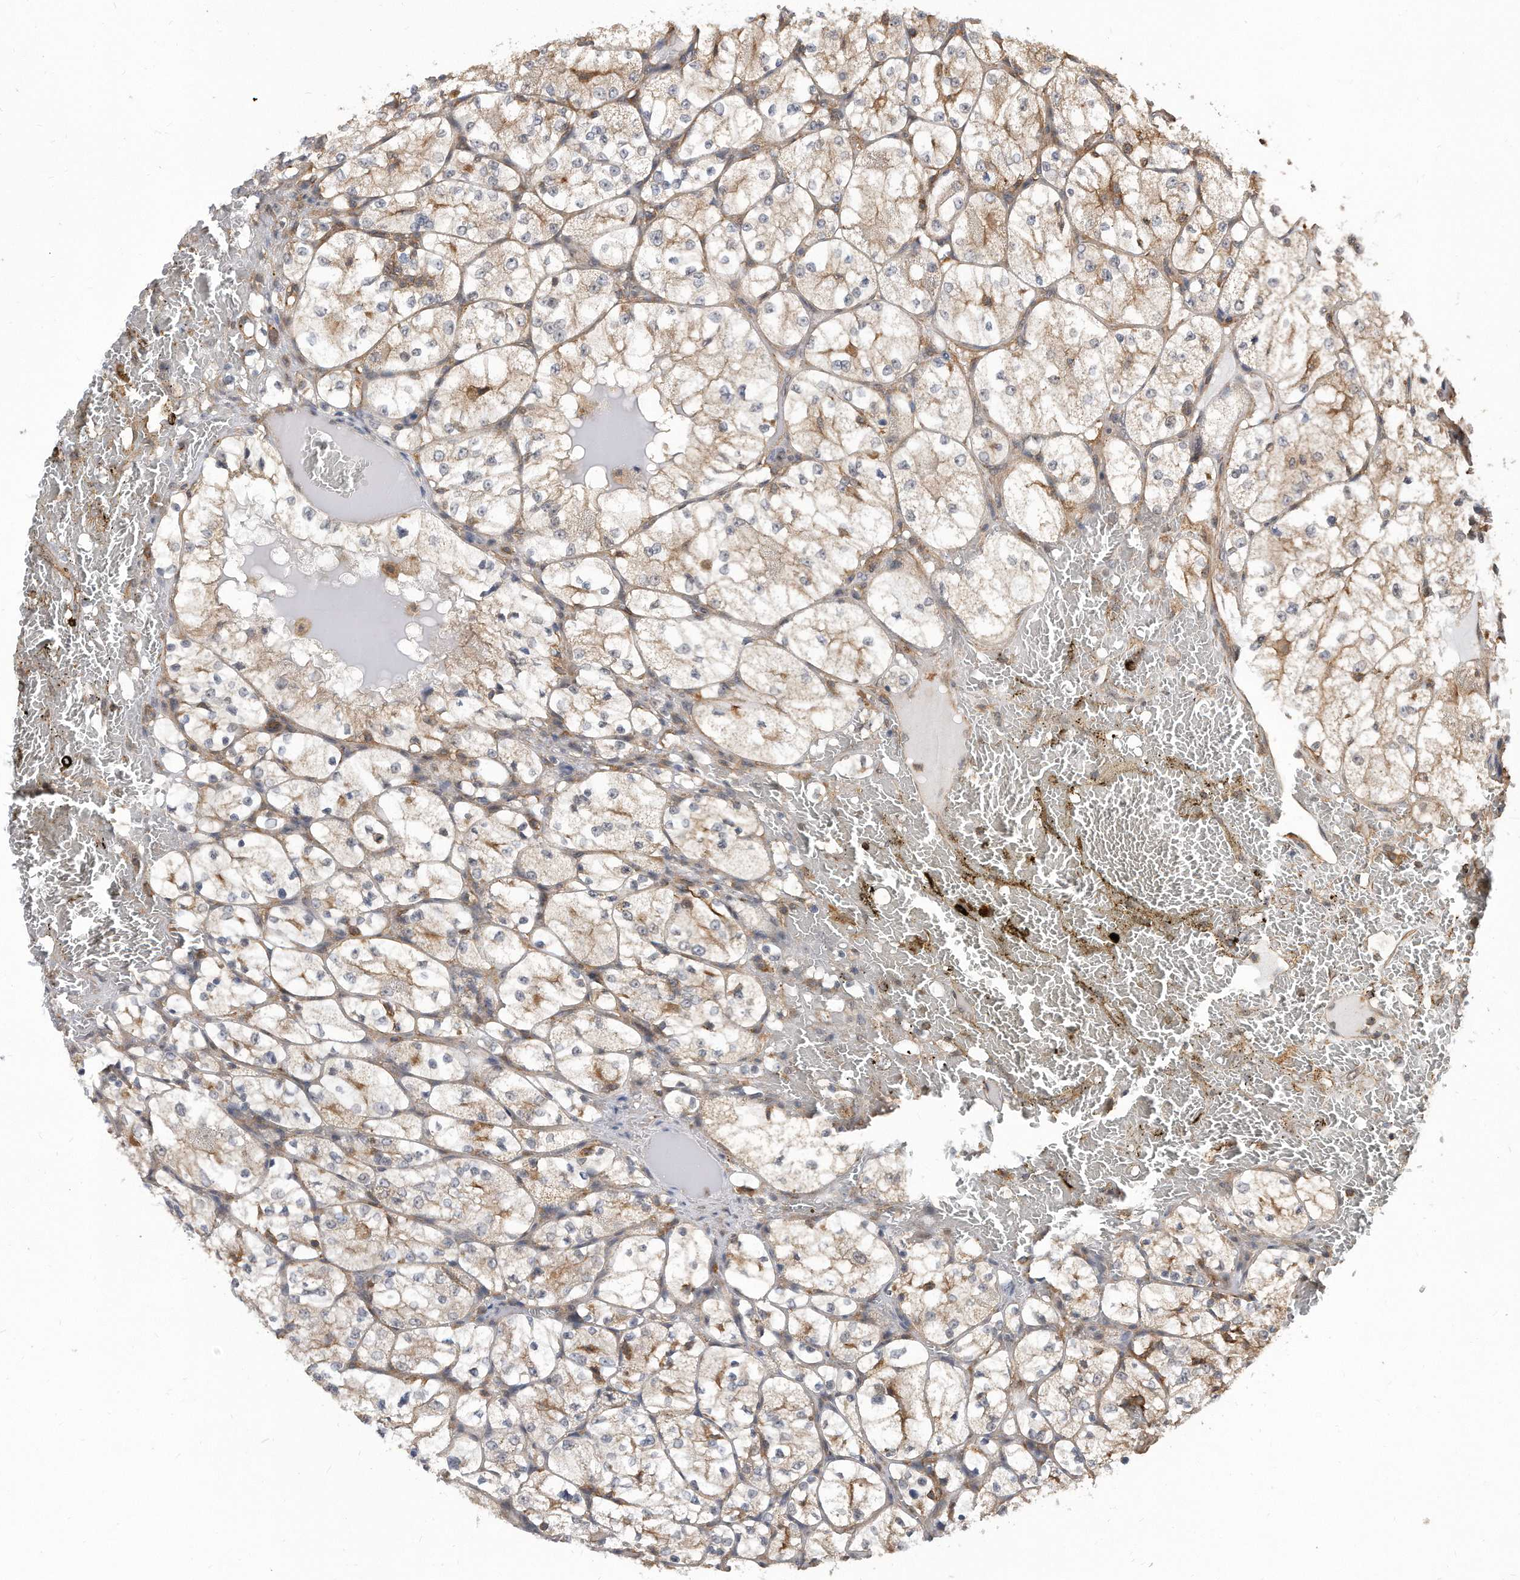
{"staining": {"intensity": "weak", "quantity": ">75%", "location": "cytoplasmic/membranous"}, "tissue": "renal cancer", "cell_type": "Tumor cells", "image_type": "cancer", "snomed": [{"axis": "morphology", "description": "Adenocarcinoma, NOS"}, {"axis": "topography", "description": "Kidney"}], "caption": "A micrograph showing weak cytoplasmic/membranous expression in about >75% of tumor cells in renal cancer, as visualized by brown immunohistochemical staining.", "gene": "TCP1", "patient": {"sex": "female", "age": 69}}